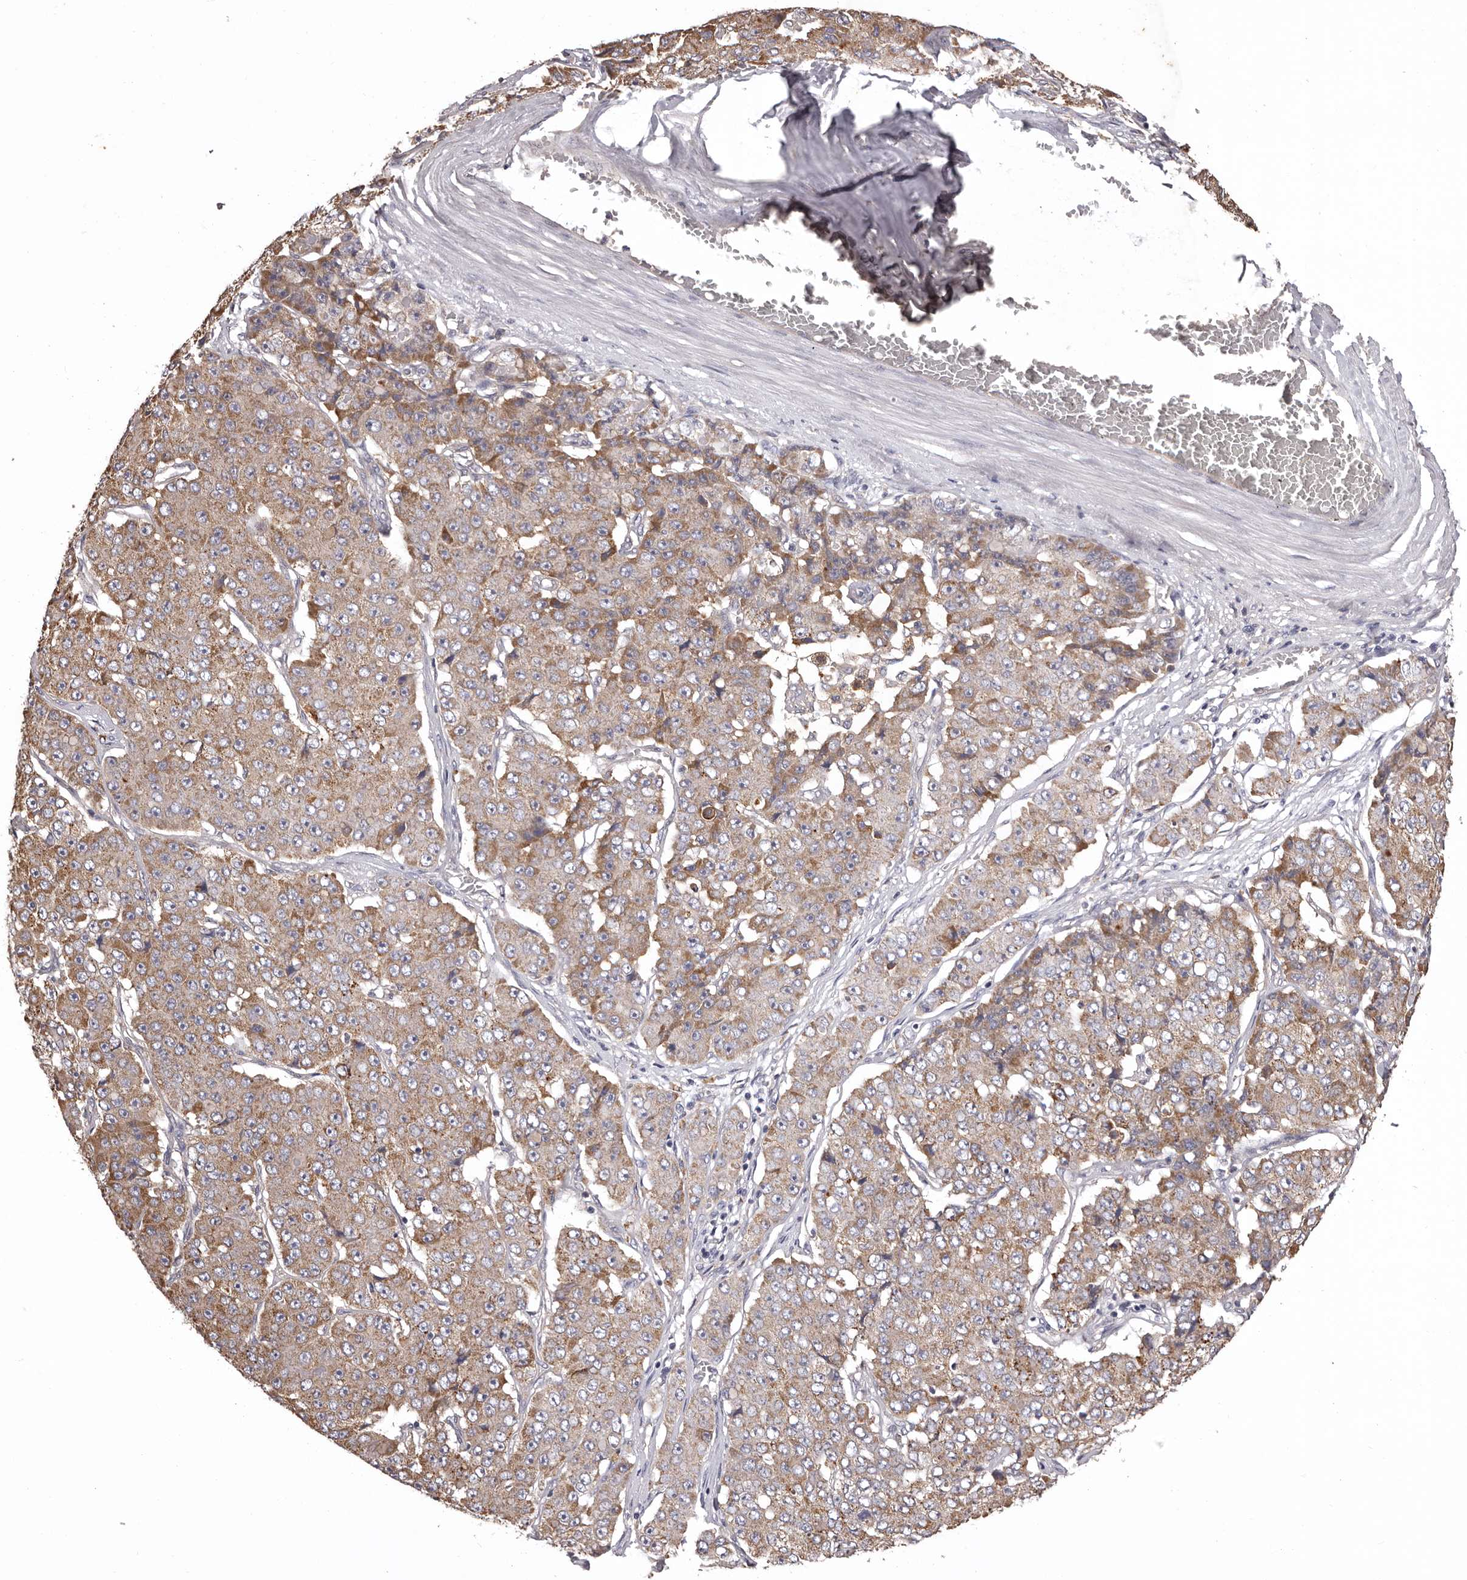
{"staining": {"intensity": "moderate", "quantity": ">75%", "location": "cytoplasmic/membranous"}, "tissue": "pancreatic cancer", "cell_type": "Tumor cells", "image_type": "cancer", "snomed": [{"axis": "morphology", "description": "Adenocarcinoma, NOS"}, {"axis": "topography", "description": "Pancreas"}], "caption": "Protein expression analysis of pancreatic cancer displays moderate cytoplasmic/membranous expression in about >75% of tumor cells.", "gene": "ETNK1", "patient": {"sex": "male", "age": 50}}